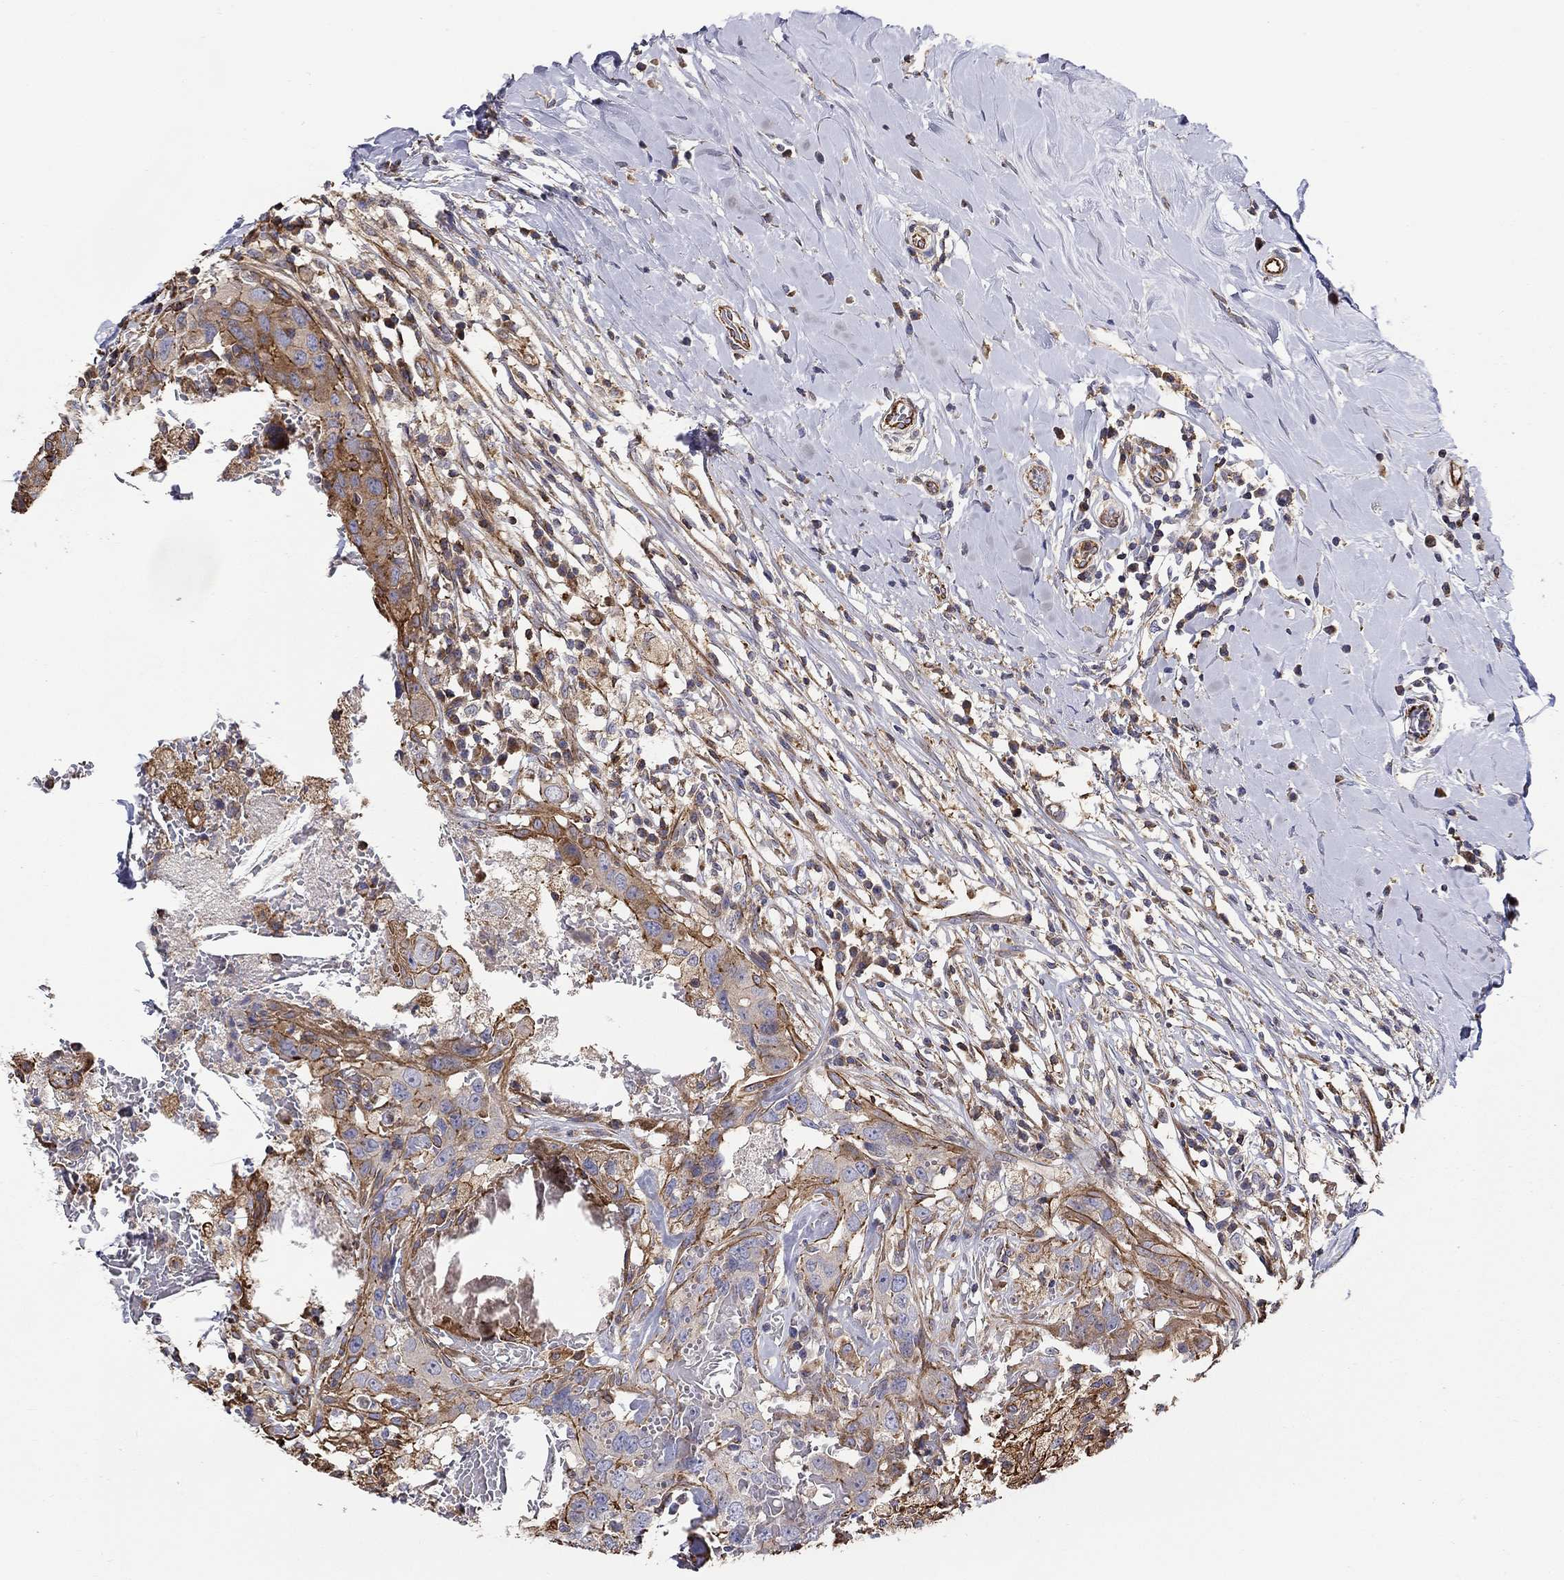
{"staining": {"intensity": "strong", "quantity": "<25%", "location": "cytoplasmic/membranous"}, "tissue": "breast cancer", "cell_type": "Tumor cells", "image_type": "cancer", "snomed": [{"axis": "morphology", "description": "Duct carcinoma"}, {"axis": "topography", "description": "Breast"}], "caption": "Immunohistochemical staining of breast cancer (infiltrating ductal carcinoma) reveals medium levels of strong cytoplasmic/membranous protein positivity in about <25% of tumor cells.", "gene": "NPHP1", "patient": {"sex": "female", "age": 27}}